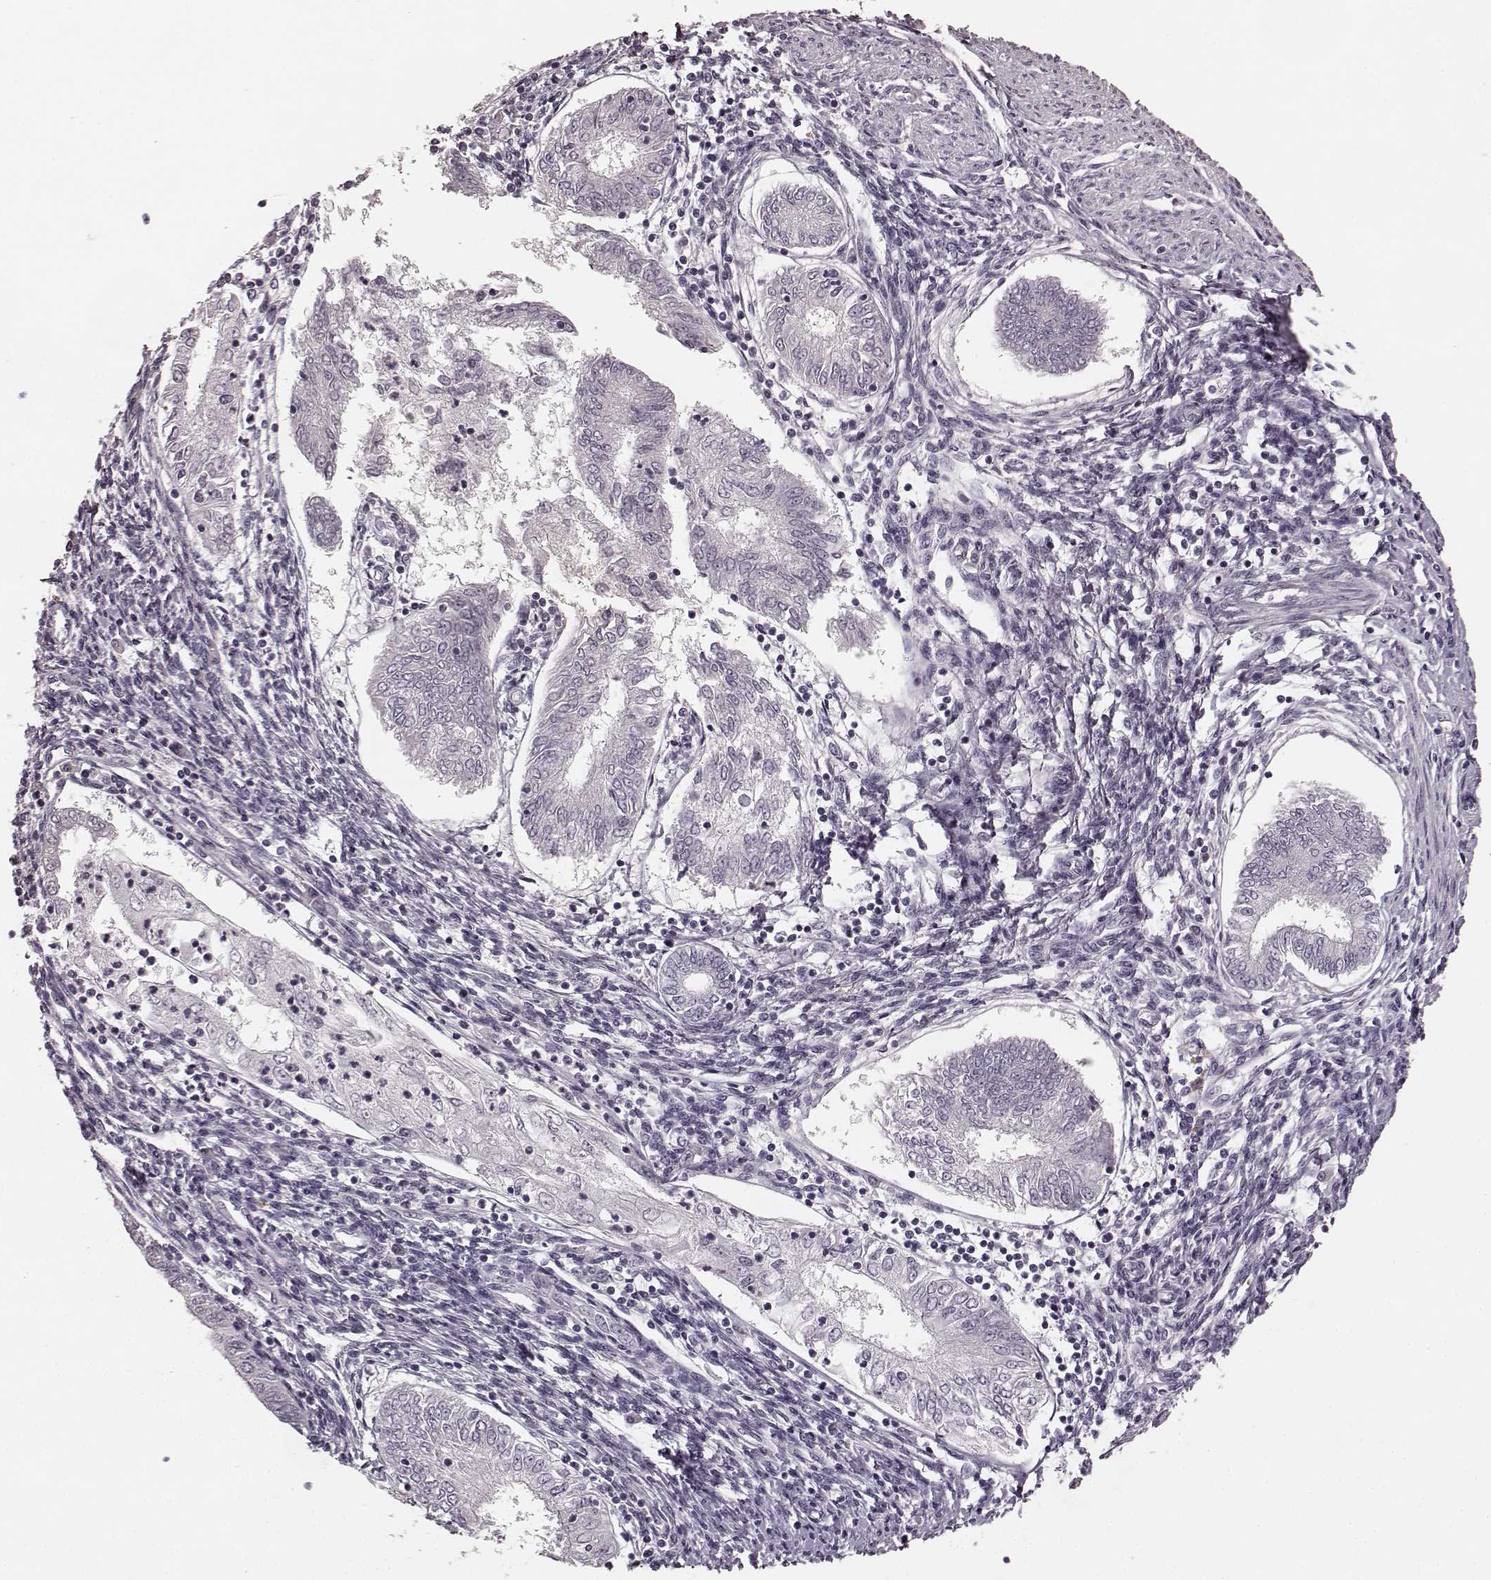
{"staining": {"intensity": "negative", "quantity": "none", "location": "none"}, "tissue": "endometrial cancer", "cell_type": "Tumor cells", "image_type": "cancer", "snomed": [{"axis": "morphology", "description": "Adenocarcinoma, NOS"}, {"axis": "topography", "description": "Endometrium"}], "caption": "Immunohistochemistry photomicrograph of neoplastic tissue: adenocarcinoma (endometrial) stained with DAB (3,3'-diaminobenzidine) displays no significant protein expression in tumor cells.", "gene": "RIT2", "patient": {"sex": "female", "age": 68}}